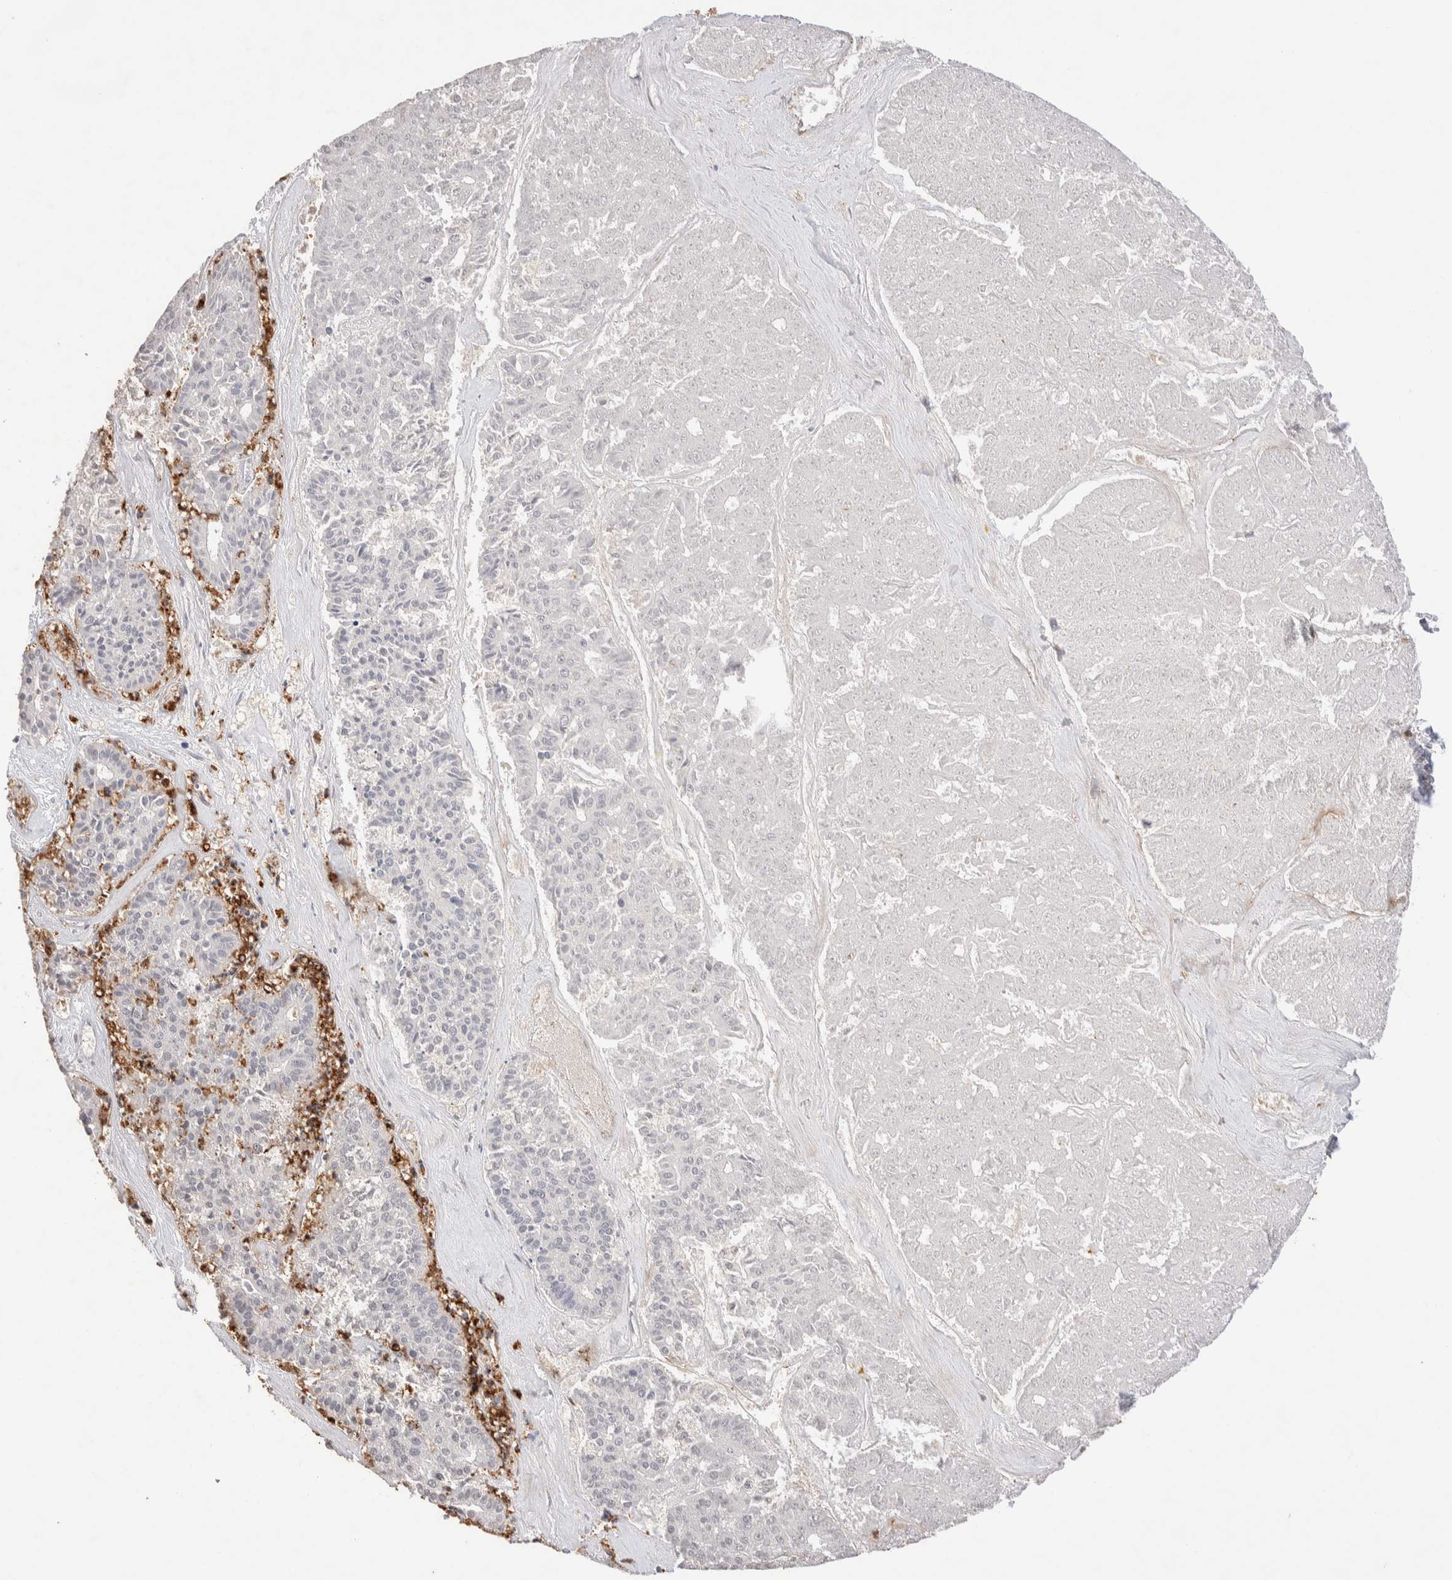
{"staining": {"intensity": "negative", "quantity": "none", "location": "none"}, "tissue": "pancreatic cancer", "cell_type": "Tumor cells", "image_type": "cancer", "snomed": [{"axis": "morphology", "description": "Adenocarcinoma, NOS"}, {"axis": "topography", "description": "Pancreas"}], "caption": "Pancreatic cancer was stained to show a protein in brown. There is no significant positivity in tumor cells. The staining was performed using DAB to visualize the protein expression in brown, while the nuclei were stained in blue with hematoxylin (Magnification: 20x).", "gene": "NSMAF", "patient": {"sex": "male", "age": 50}}